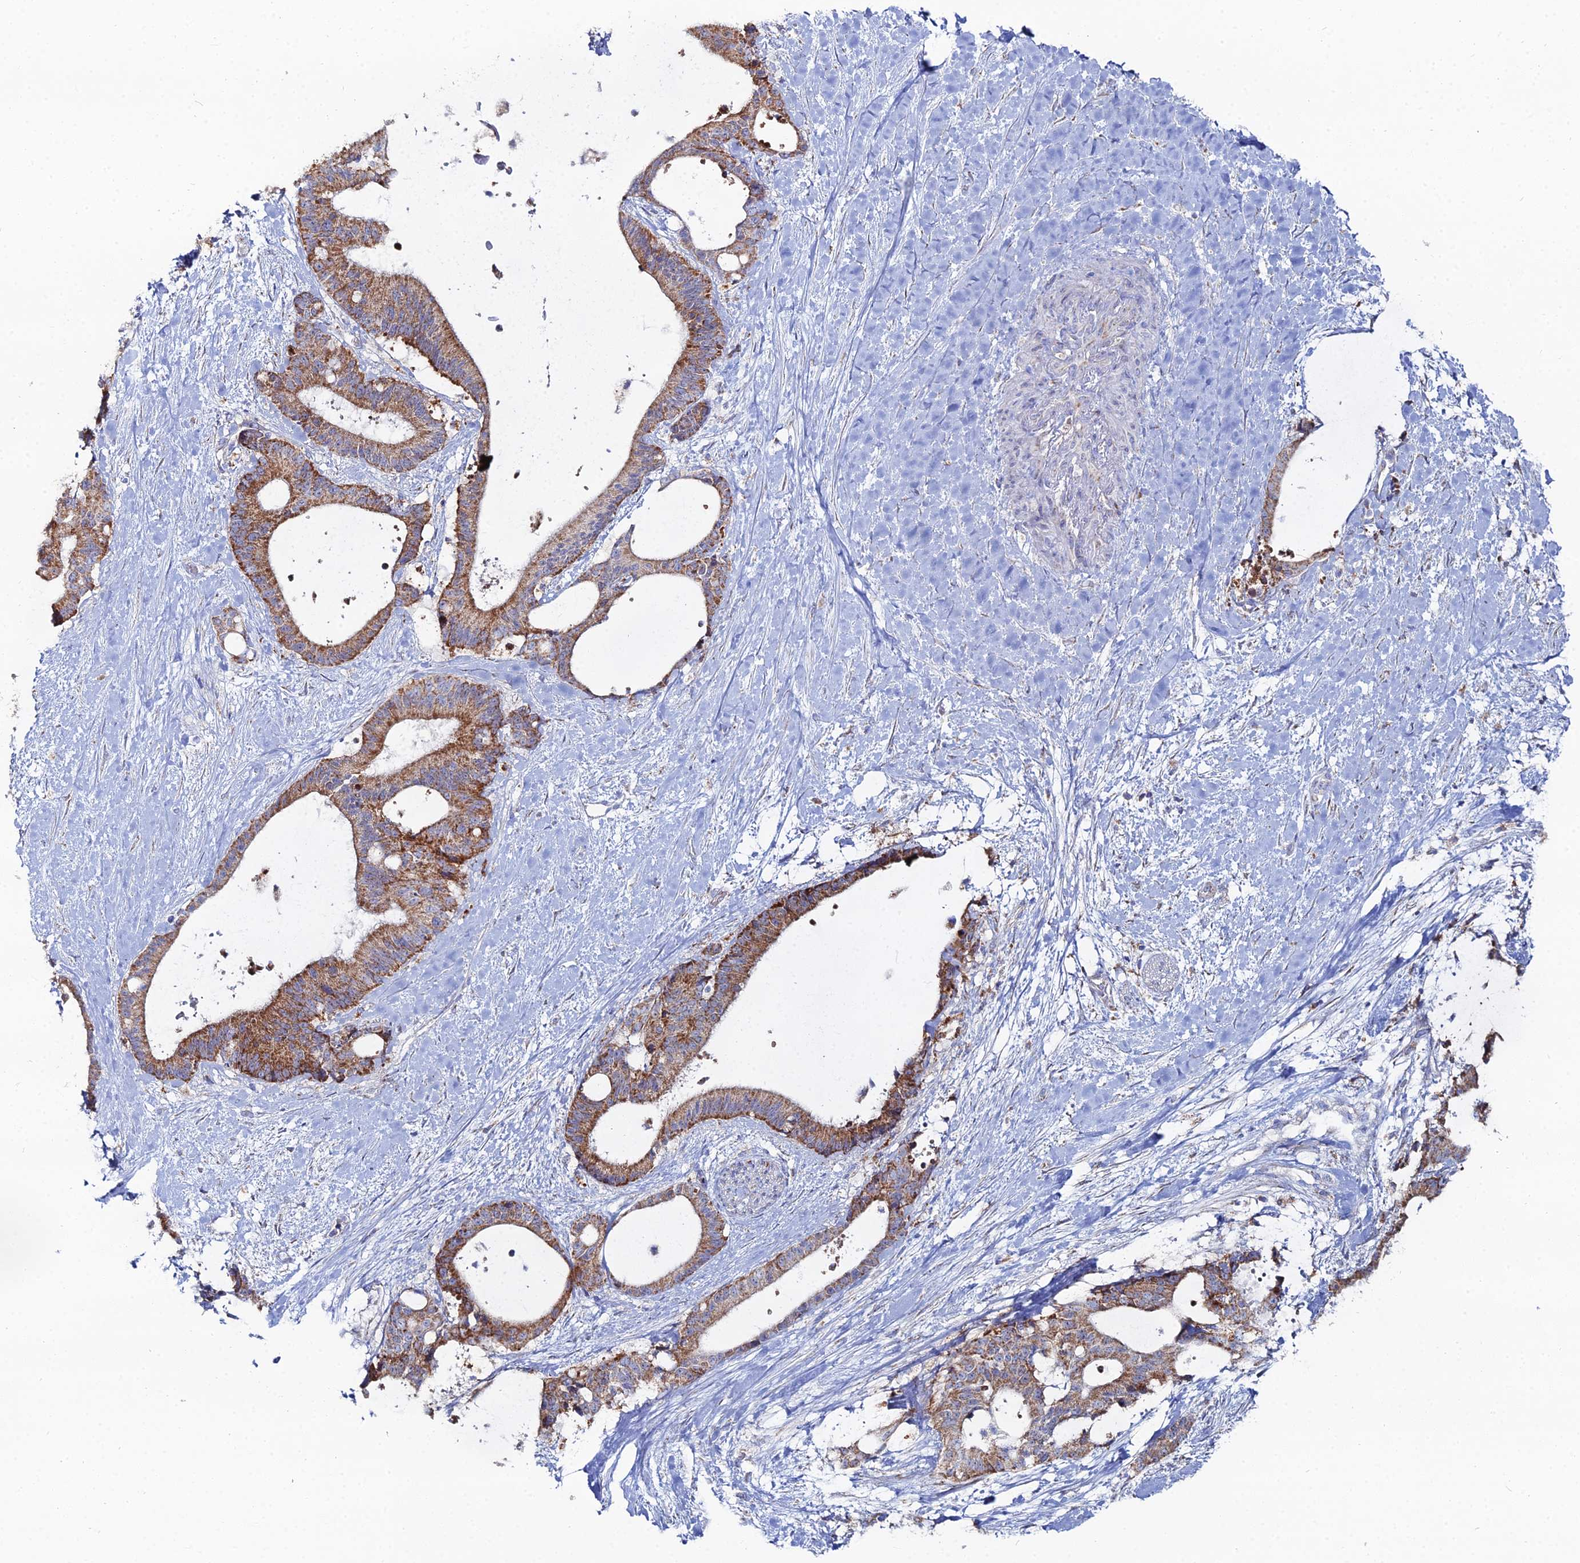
{"staining": {"intensity": "strong", "quantity": ">75%", "location": "cytoplasmic/membranous"}, "tissue": "liver cancer", "cell_type": "Tumor cells", "image_type": "cancer", "snomed": [{"axis": "morphology", "description": "Normal tissue, NOS"}, {"axis": "morphology", "description": "Cholangiocarcinoma"}, {"axis": "topography", "description": "Liver"}, {"axis": "topography", "description": "Peripheral nerve tissue"}], "caption": "Immunohistochemistry of human liver cancer displays high levels of strong cytoplasmic/membranous expression in about >75% of tumor cells.", "gene": "MPC1", "patient": {"sex": "female", "age": 73}}